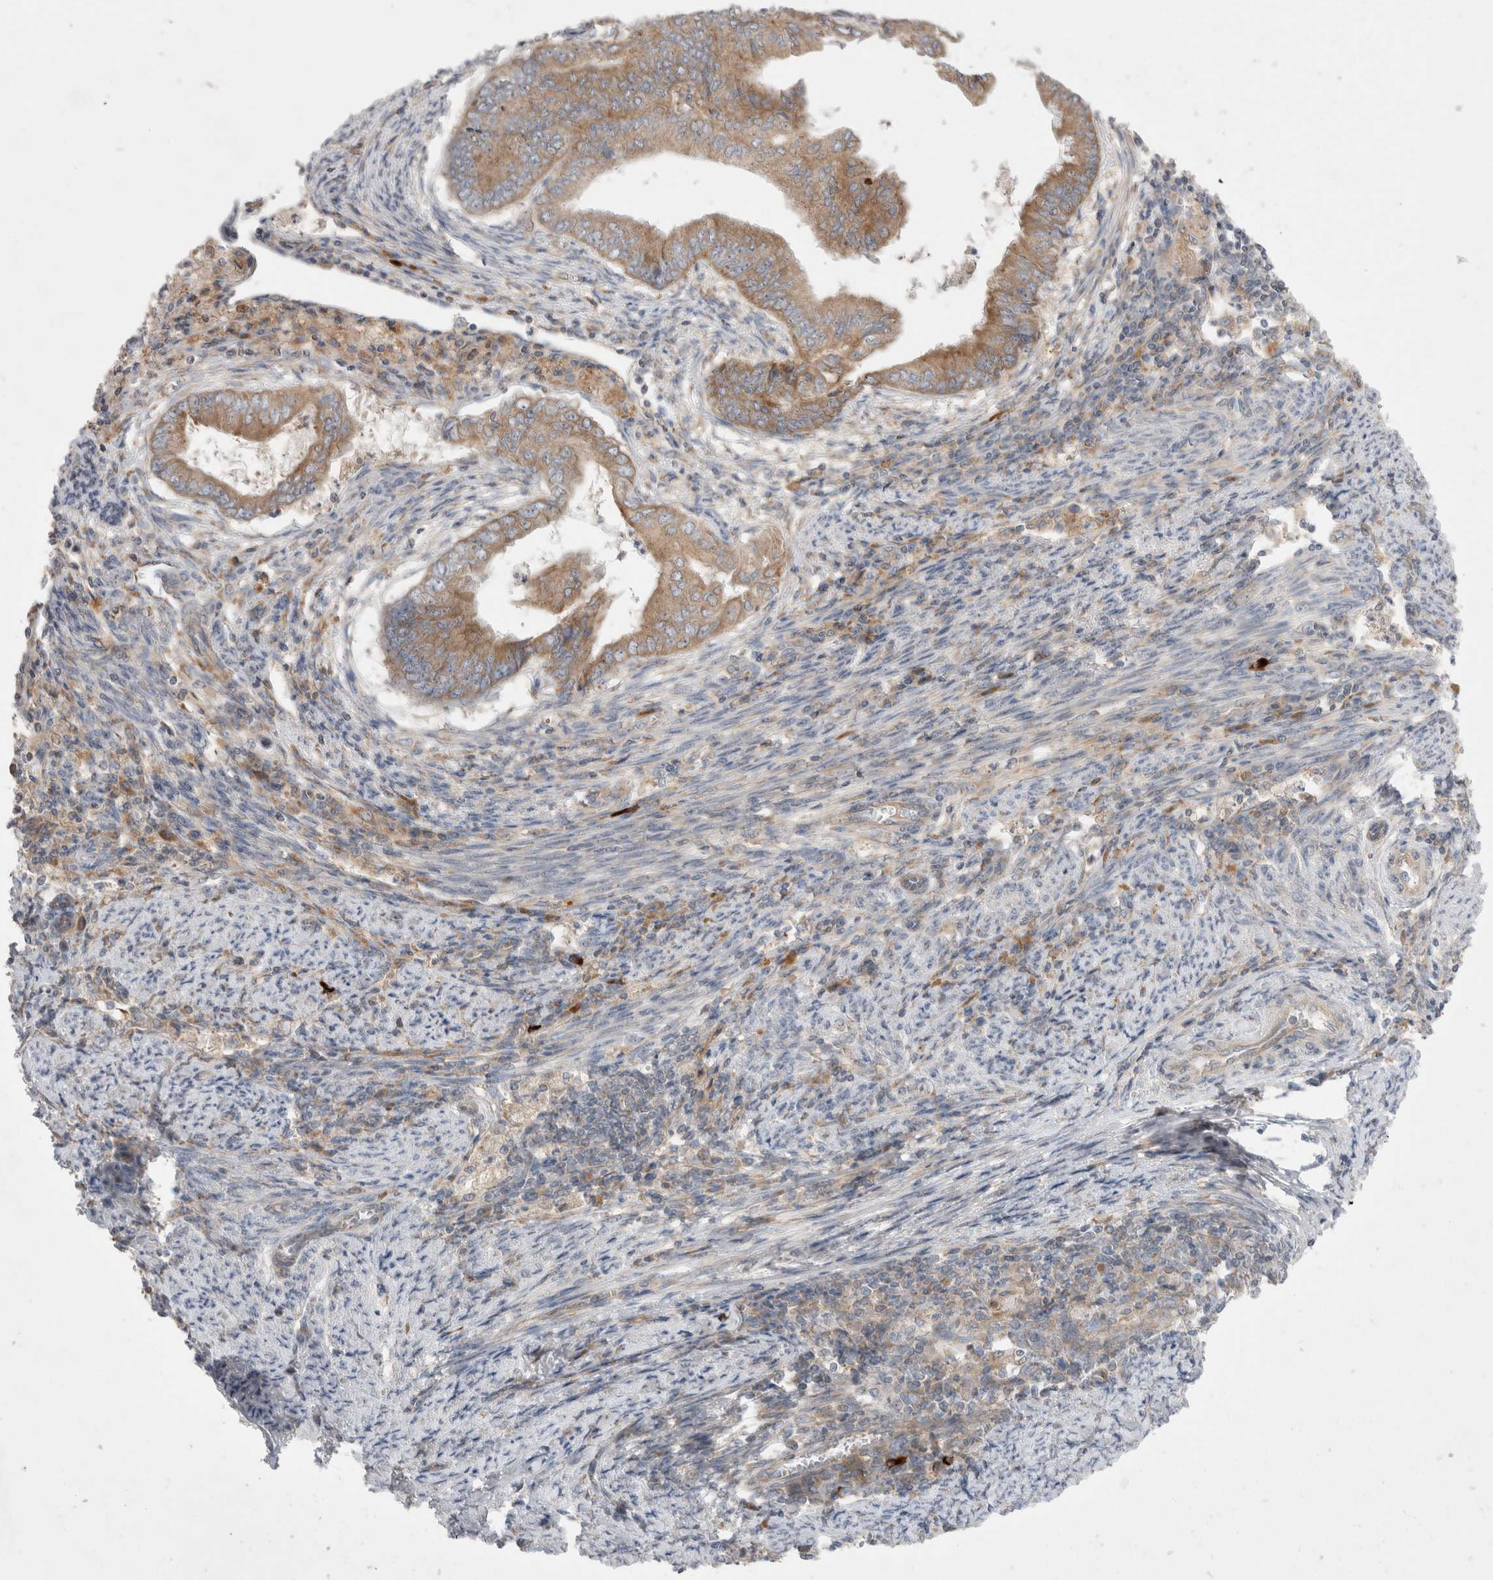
{"staining": {"intensity": "moderate", "quantity": ">75%", "location": "cytoplasmic/membranous"}, "tissue": "endometrial cancer", "cell_type": "Tumor cells", "image_type": "cancer", "snomed": [{"axis": "morphology", "description": "Polyp, NOS"}, {"axis": "morphology", "description": "Adenocarcinoma, NOS"}, {"axis": "morphology", "description": "Adenoma, NOS"}, {"axis": "topography", "description": "Endometrium"}], "caption": "Protein analysis of endometrial cancer (adenocarcinoma) tissue reveals moderate cytoplasmic/membranous staining in about >75% of tumor cells.", "gene": "TBC1D16", "patient": {"sex": "female", "age": 79}}